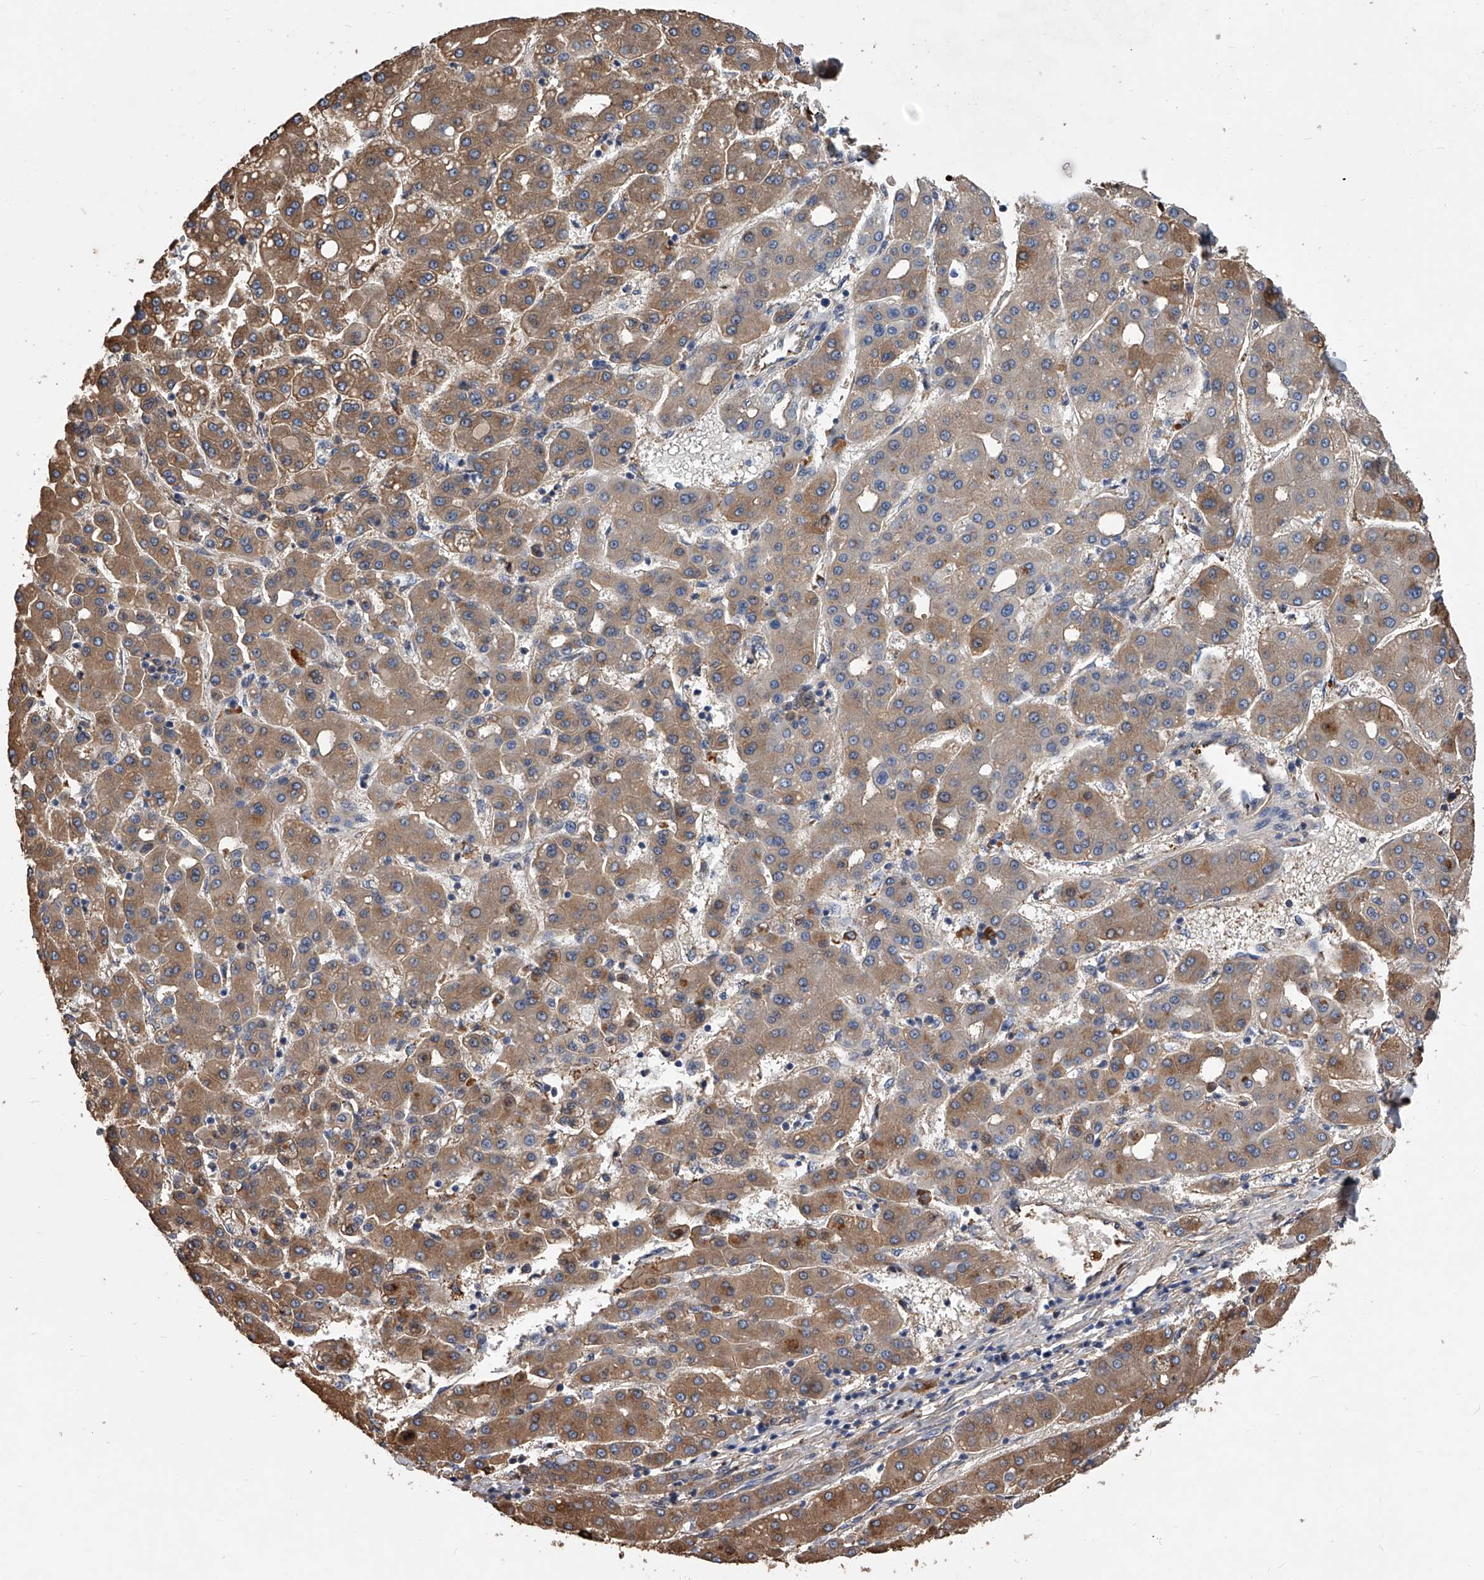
{"staining": {"intensity": "moderate", "quantity": ">75%", "location": "cytoplasmic/membranous"}, "tissue": "liver cancer", "cell_type": "Tumor cells", "image_type": "cancer", "snomed": [{"axis": "morphology", "description": "Carcinoma, Hepatocellular, NOS"}, {"axis": "topography", "description": "Liver"}], "caption": "This is an image of immunohistochemistry (IHC) staining of hepatocellular carcinoma (liver), which shows moderate positivity in the cytoplasmic/membranous of tumor cells.", "gene": "ZNF25", "patient": {"sex": "male", "age": 65}}